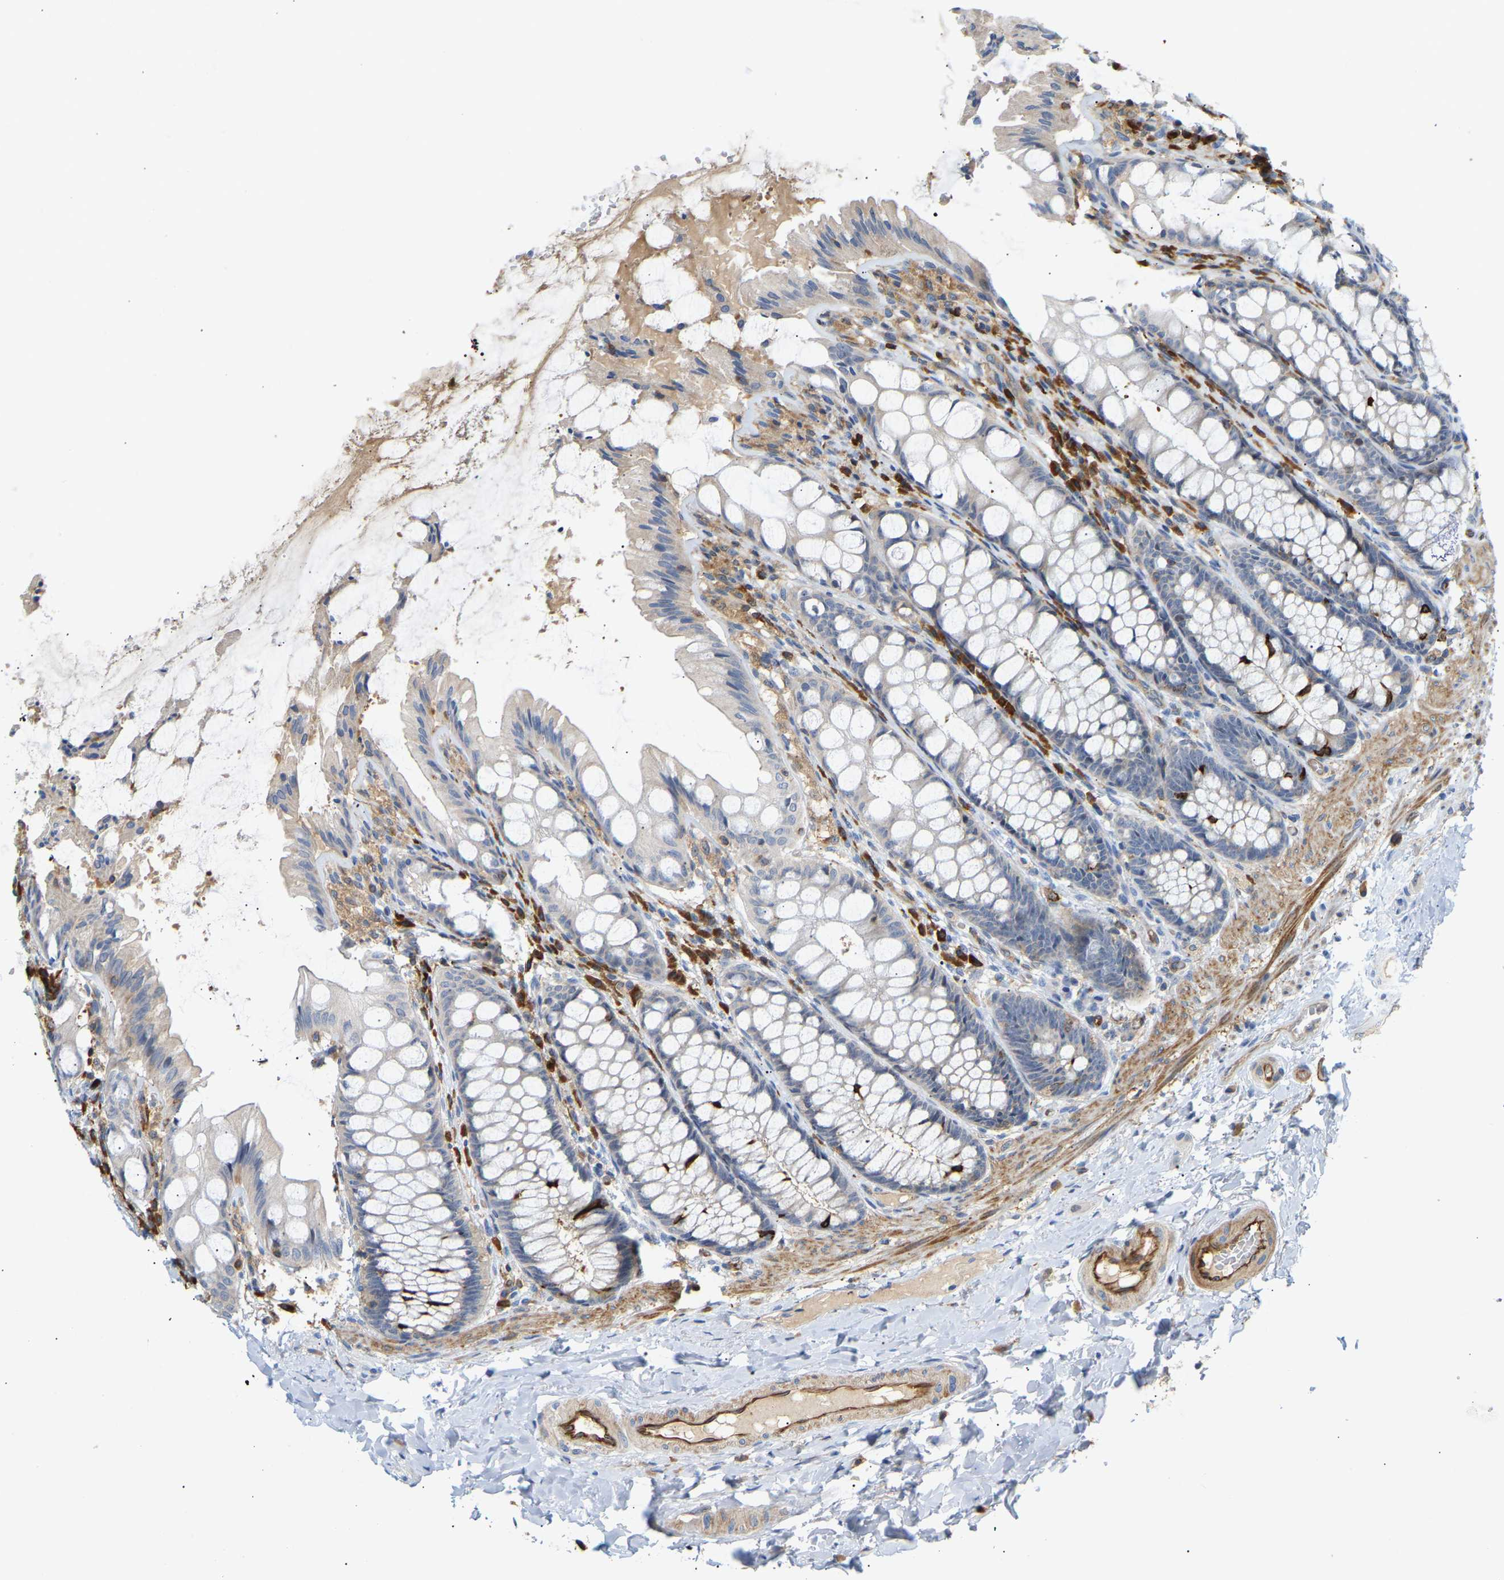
{"staining": {"intensity": "strong", "quantity": ">75%", "location": "cytoplasmic/membranous"}, "tissue": "colon", "cell_type": "Endothelial cells", "image_type": "normal", "snomed": [{"axis": "morphology", "description": "Normal tissue, NOS"}, {"axis": "topography", "description": "Colon"}], "caption": "Immunohistochemistry (DAB) staining of benign colon shows strong cytoplasmic/membranous protein staining in about >75% of endothelial cells.", "gene": "PLCG2", "patient": {"sex": "male", "age": 47}}